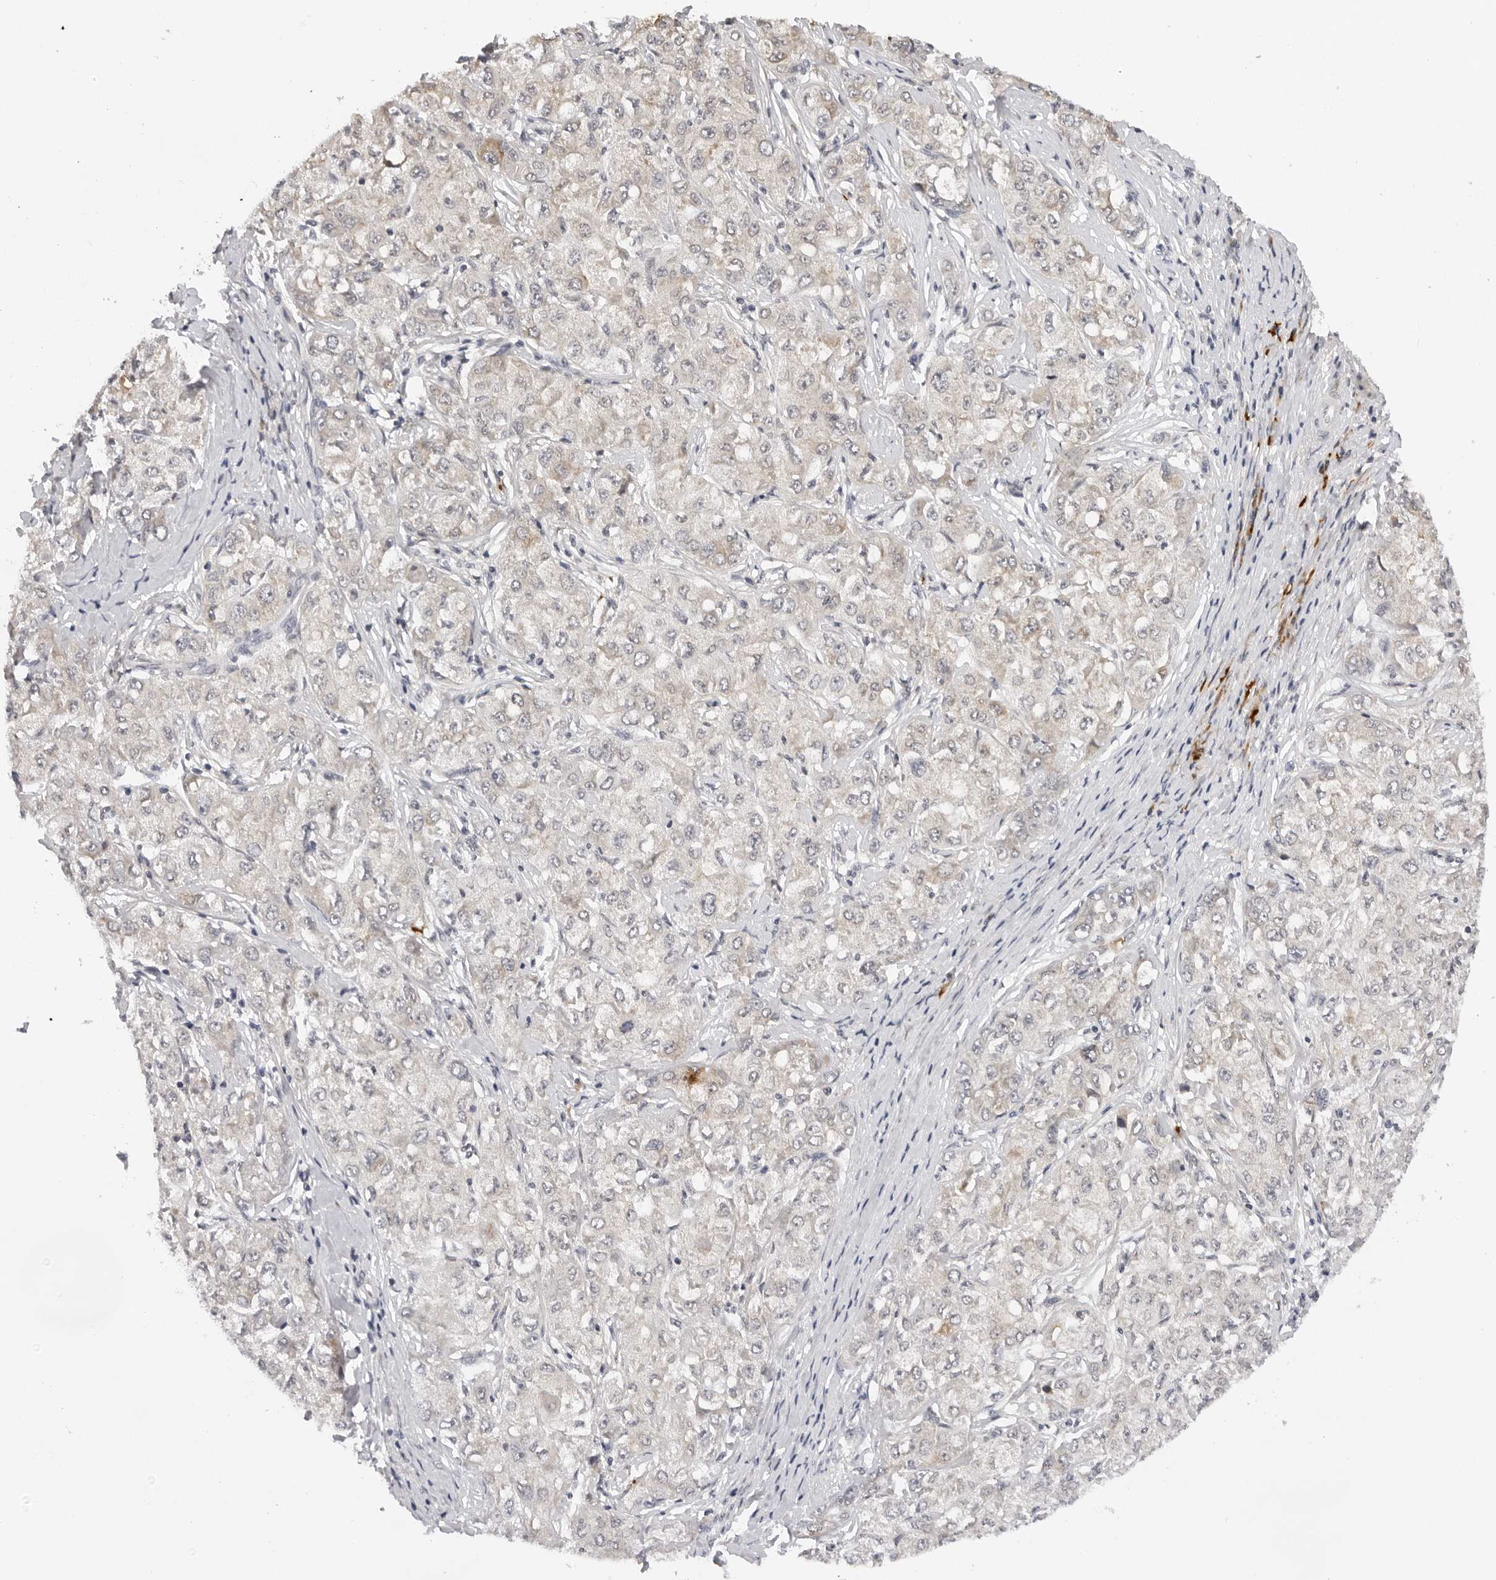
{"staining": {"intensity": "negative", "quantity": "none", "location": "none"}, "tissue": "liver cancer", "cell_type": "Tumor cells", "image_type": "cancer", "snomed": [{"axis": "morphology", "description": "Carcinoma, Hepatocellular, NOS"}, {"axis": "topography", "description": "Liver"}], "caption": "Liver cancer was stained to show a protein in brown. There is no significant staining in tumor cells.", "gene": "IL17RA", "patient": {"sex": "male", "age": 80}}